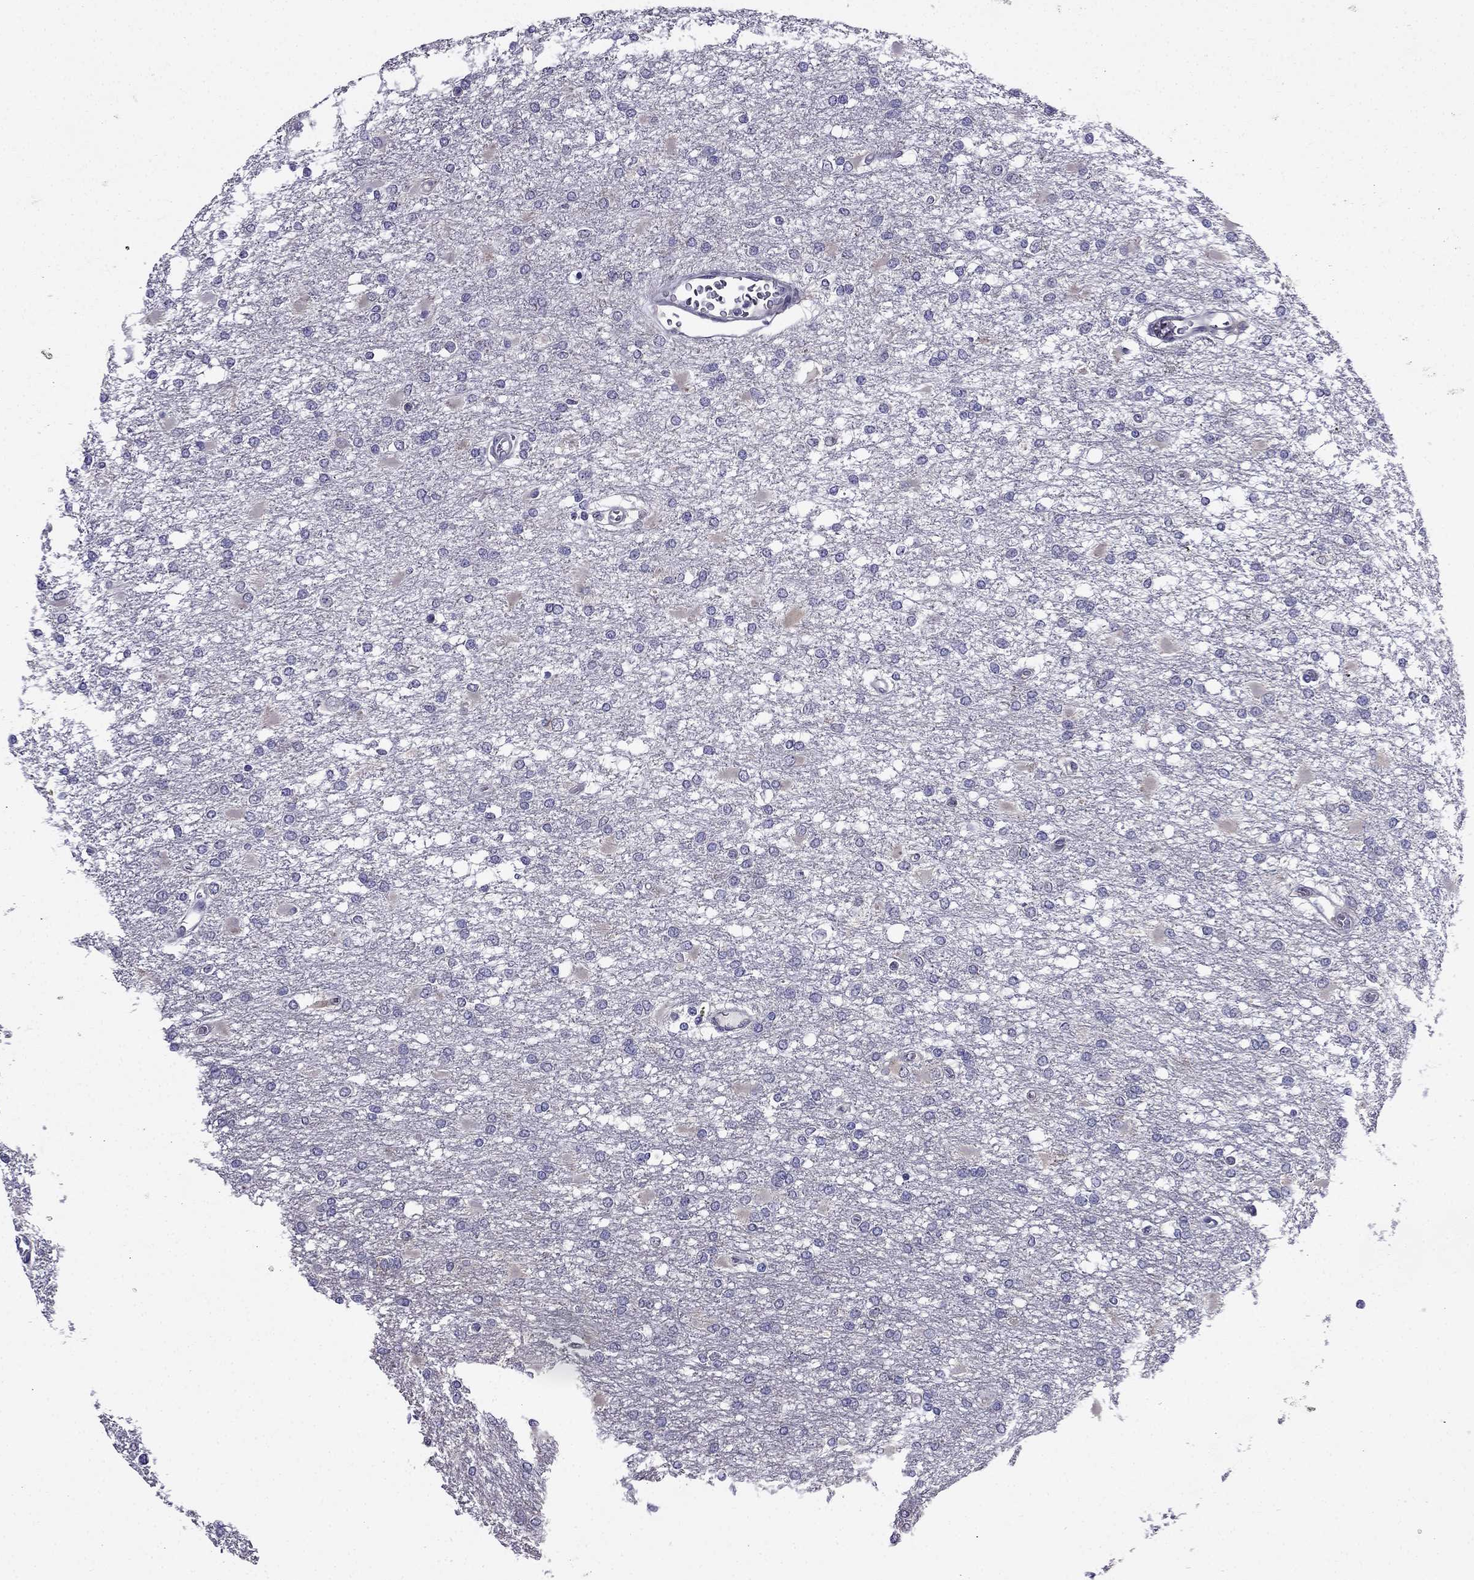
{"staining": {"intensity": "negative", "quantity": "none", "location": "none"}, "tissue": "glioma", "cell_type": "Tumor cells", "image_type": "cancer", "snomed": [{"axis": "morphology", "description": "Glioma, malignant, High grade"}, {"axis": "topography", "description": "Cerebral cortex"}], "caption": "Tumor cells are negative for protein expression in human glioma.", "gene": "SCNN1D", "patient": {"sex": "male", "age": 79}}